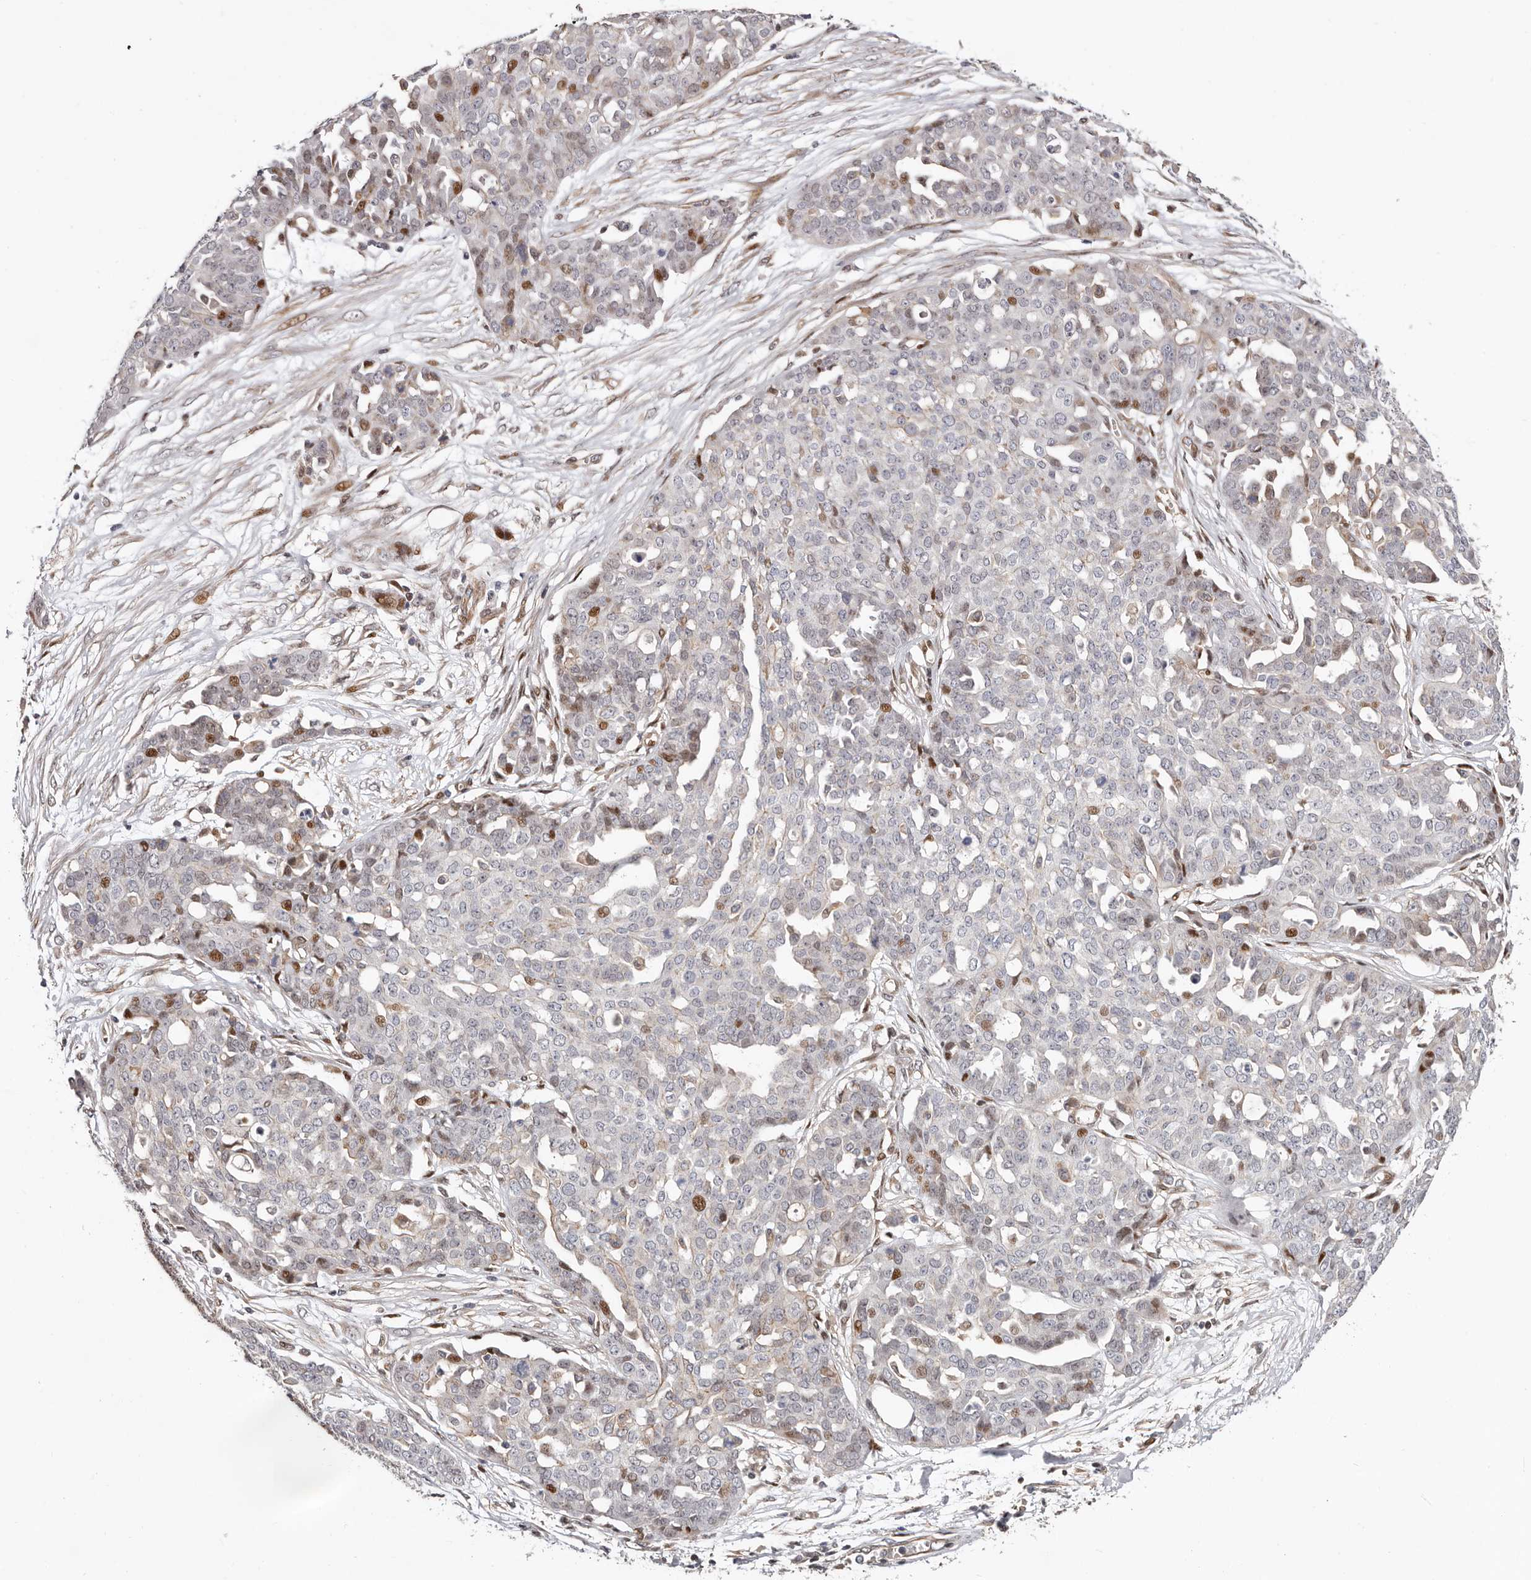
{"staining": {"intensity": "moderate", "quantity": "<25%", "location": "nuclear"}, "tissue": "ovarian cancer", "cell_type": "Tumor cells", "image_type": "cancer", "snomed": [{"axis": "morphology", "description": "Cystadenocarcinoma, serous, NOS"}, {"axis": "topography", "description": "Soft tissue"}, {"axis": "topography", "description": "Ovary"}], "caption": "A photomicrograph of serous cystadenocarcinoma (ovarian) stained for a protein demonstrates moderate nuclear brown staining in tumor cells.", "gene": "EPHX3", "patient": {"sex": "female", "age": 57}}